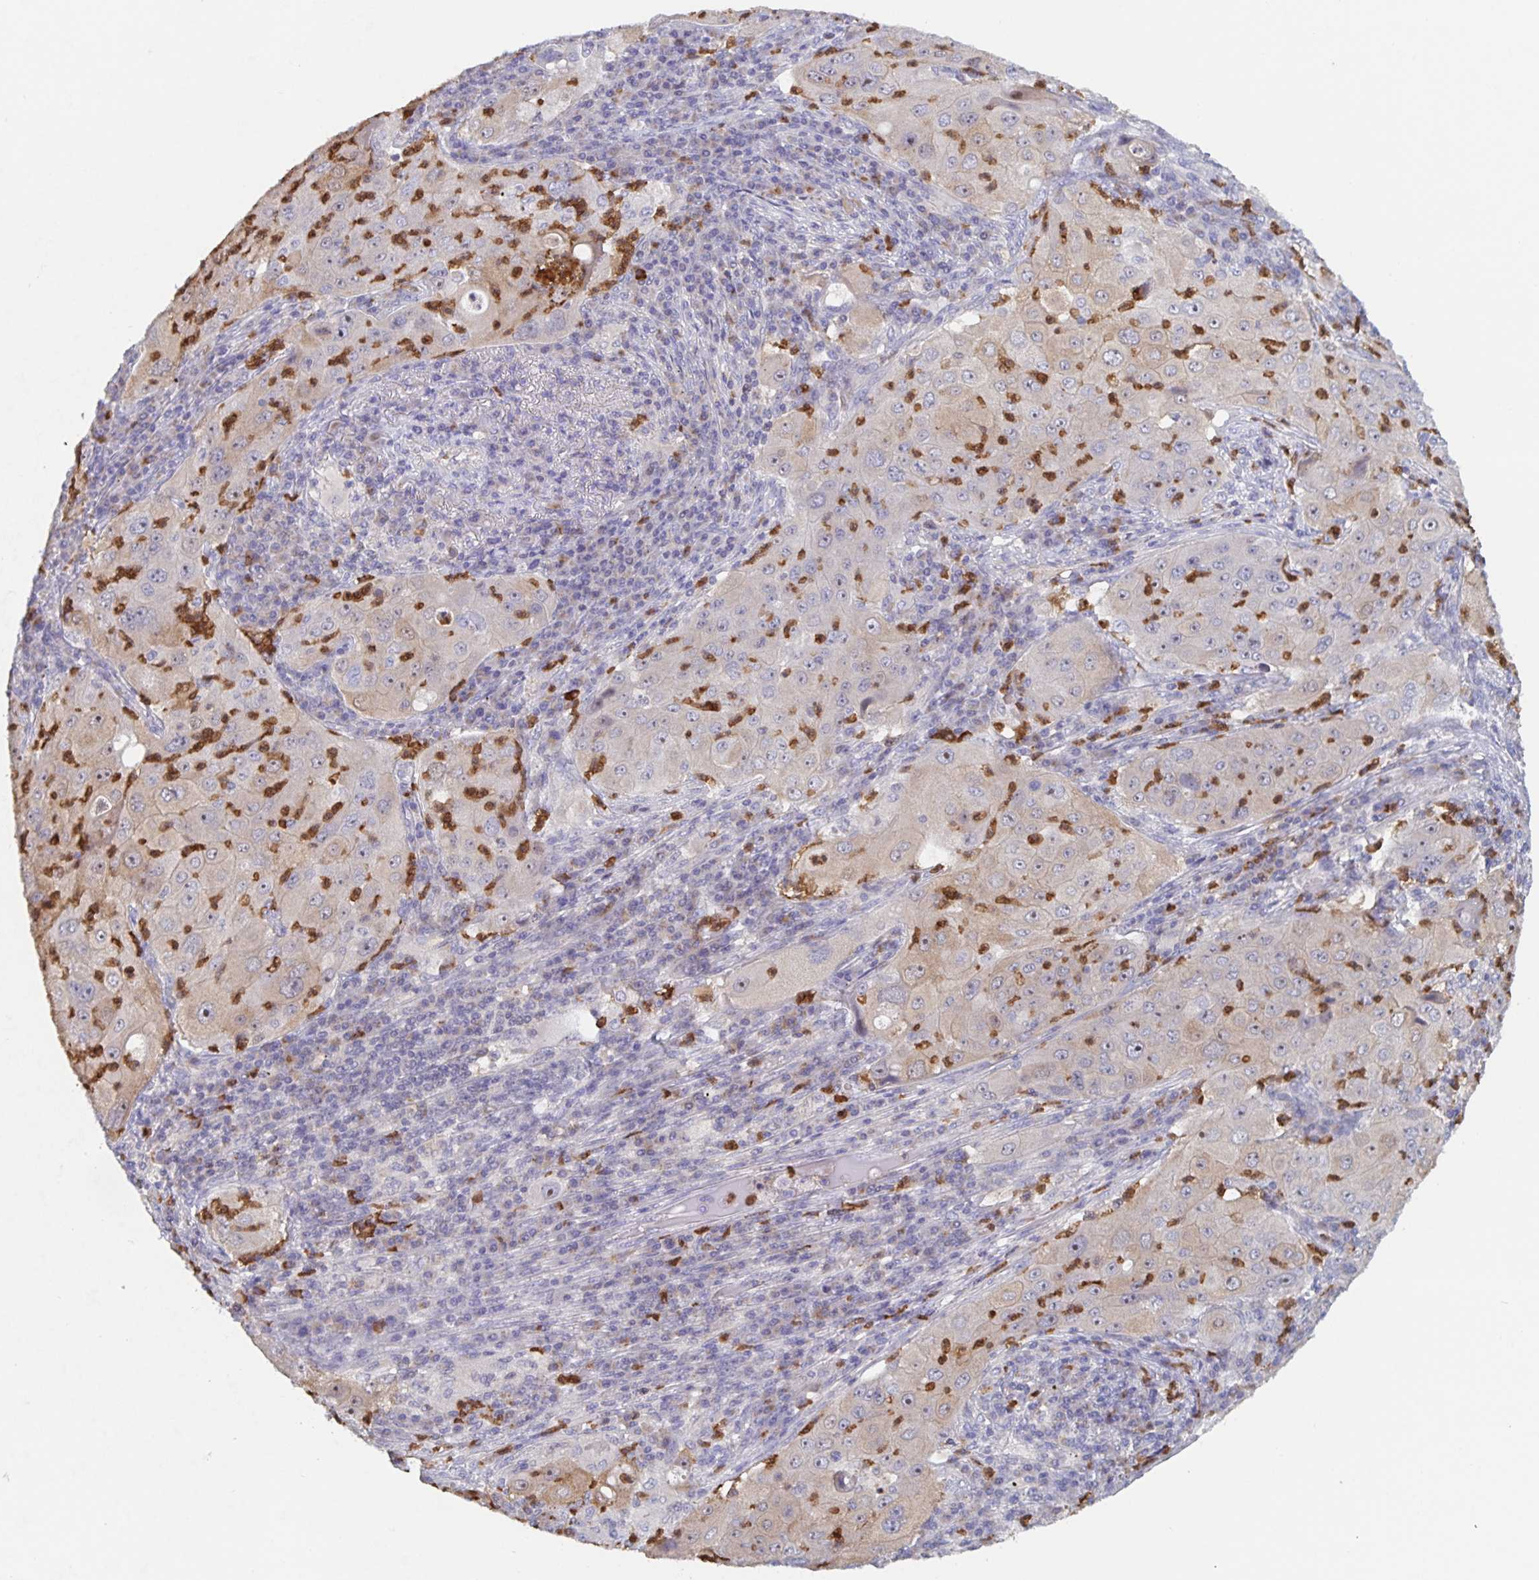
{"staining": {"intensity": "weak", "quantity": "<25%", "location": "cytoplasmic/membranous"}, "tissue": "lung cancer", "cell_type": "Tumor cells", "image_type": "cancer", "snomed": [{"axis": "morphology", "description": "Squamous cell carcinoma, NOS"}, {"axis": "topography", "description": "Lung"}], "caption": "Immunohistochemistry of squamous cell carcinoma (lung) demonstrates no staining in tumor cells. The staining is performed using DAB (3,3'-diaminobenzidine) brown chromogen with nuclei counter-stained in using hematoxylin.", "gene": "CDC42BPG", "patient": {"sex": "female", "age": 59}}